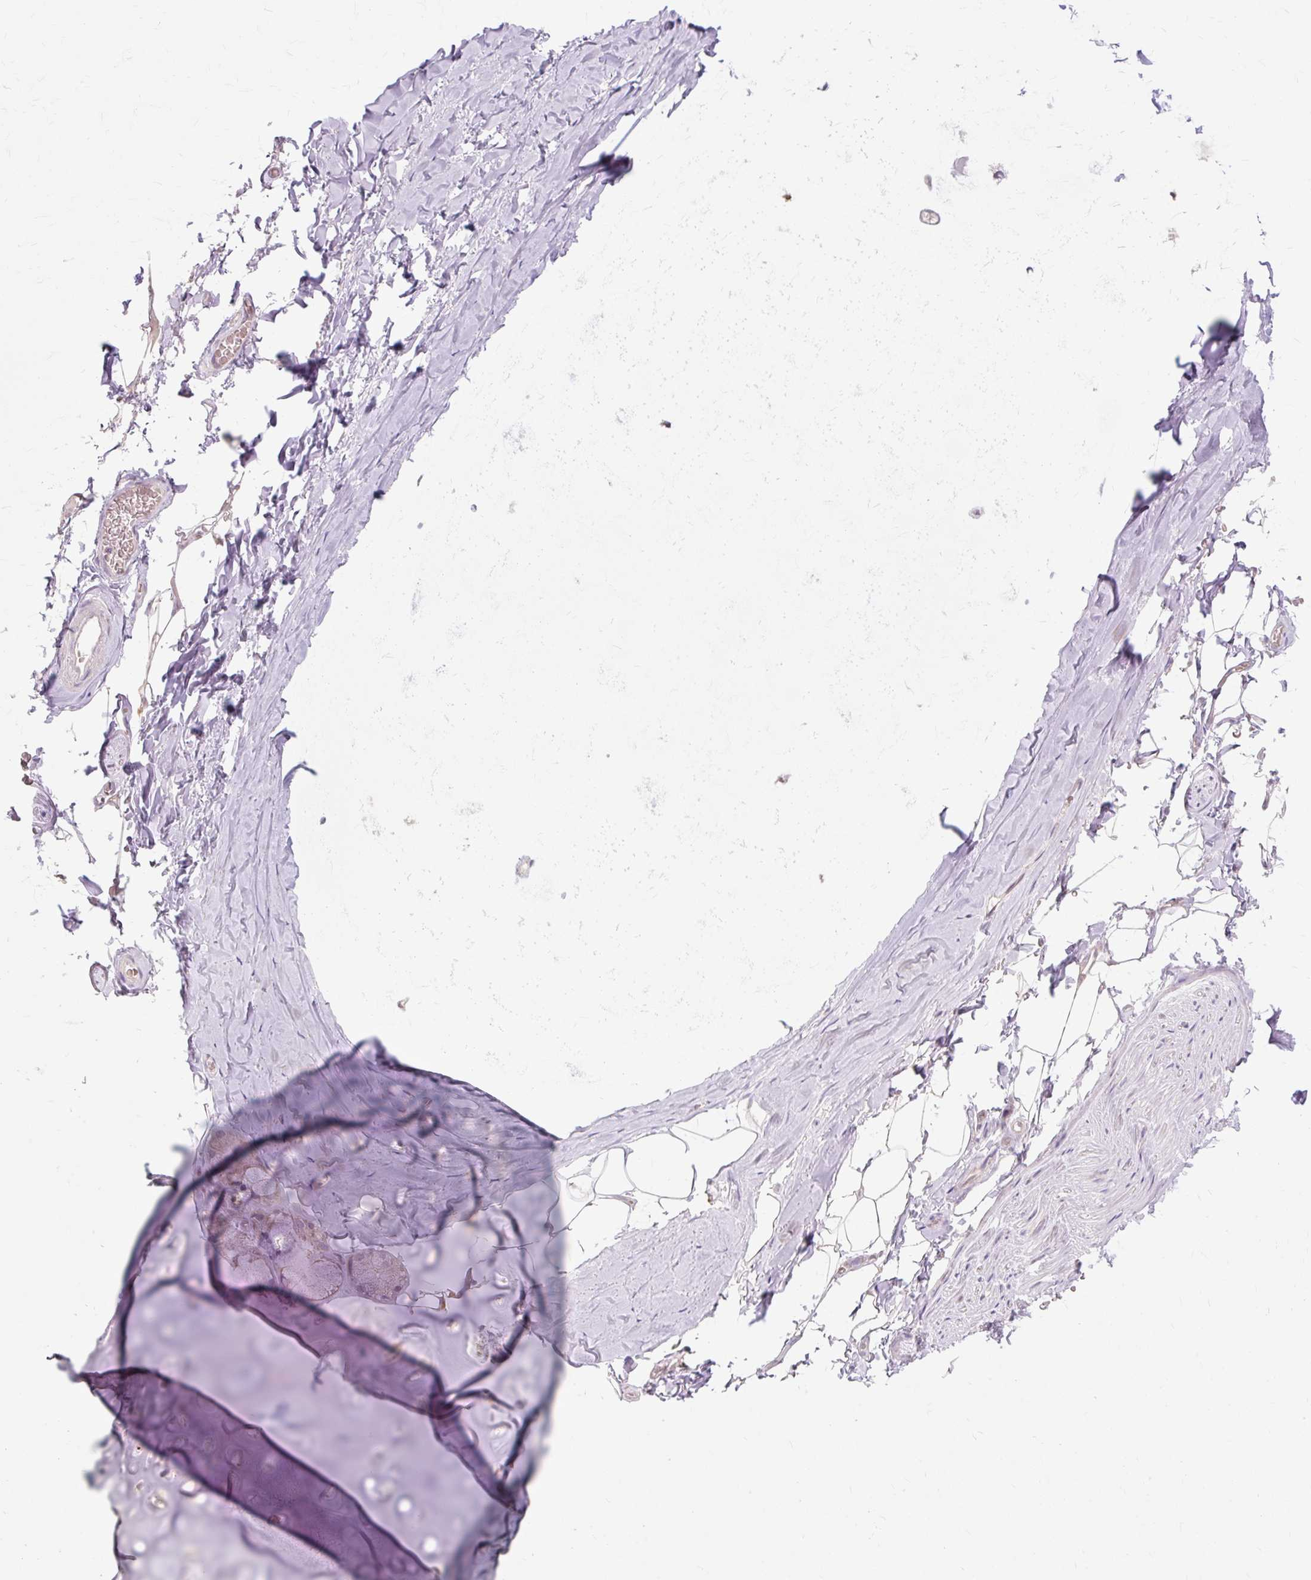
{"staining": {"intensity": "negative", "quantity": "none", "location": "none"}, "tissue": "adipose tissue", "cell_type": "Adipocytes", "image_type": "normal", "snomed": [{"axis": "morphology", "description": "Normal tissue, NOS"}, {"axis": "topography", "description": "Cartilage tissue"}, {"axis": "topography", "description": "Bronchus"}, {"axis": "topography", "description": "Peripheral nerve tissue"}], "caption": "A high-resolution image shows immunohistochemistry staining of normal adipose tissue, which exhibits no significant positivity in adipocytes. Brightfield microscopy of immunohistochemistry stained with DAB (3,3'-diaminobenzidine) (brown) and hematoxylin (blue), captured at high magnification.", "gene": "GEMIN2", "patient": {"sex": "male", "age": 67}}